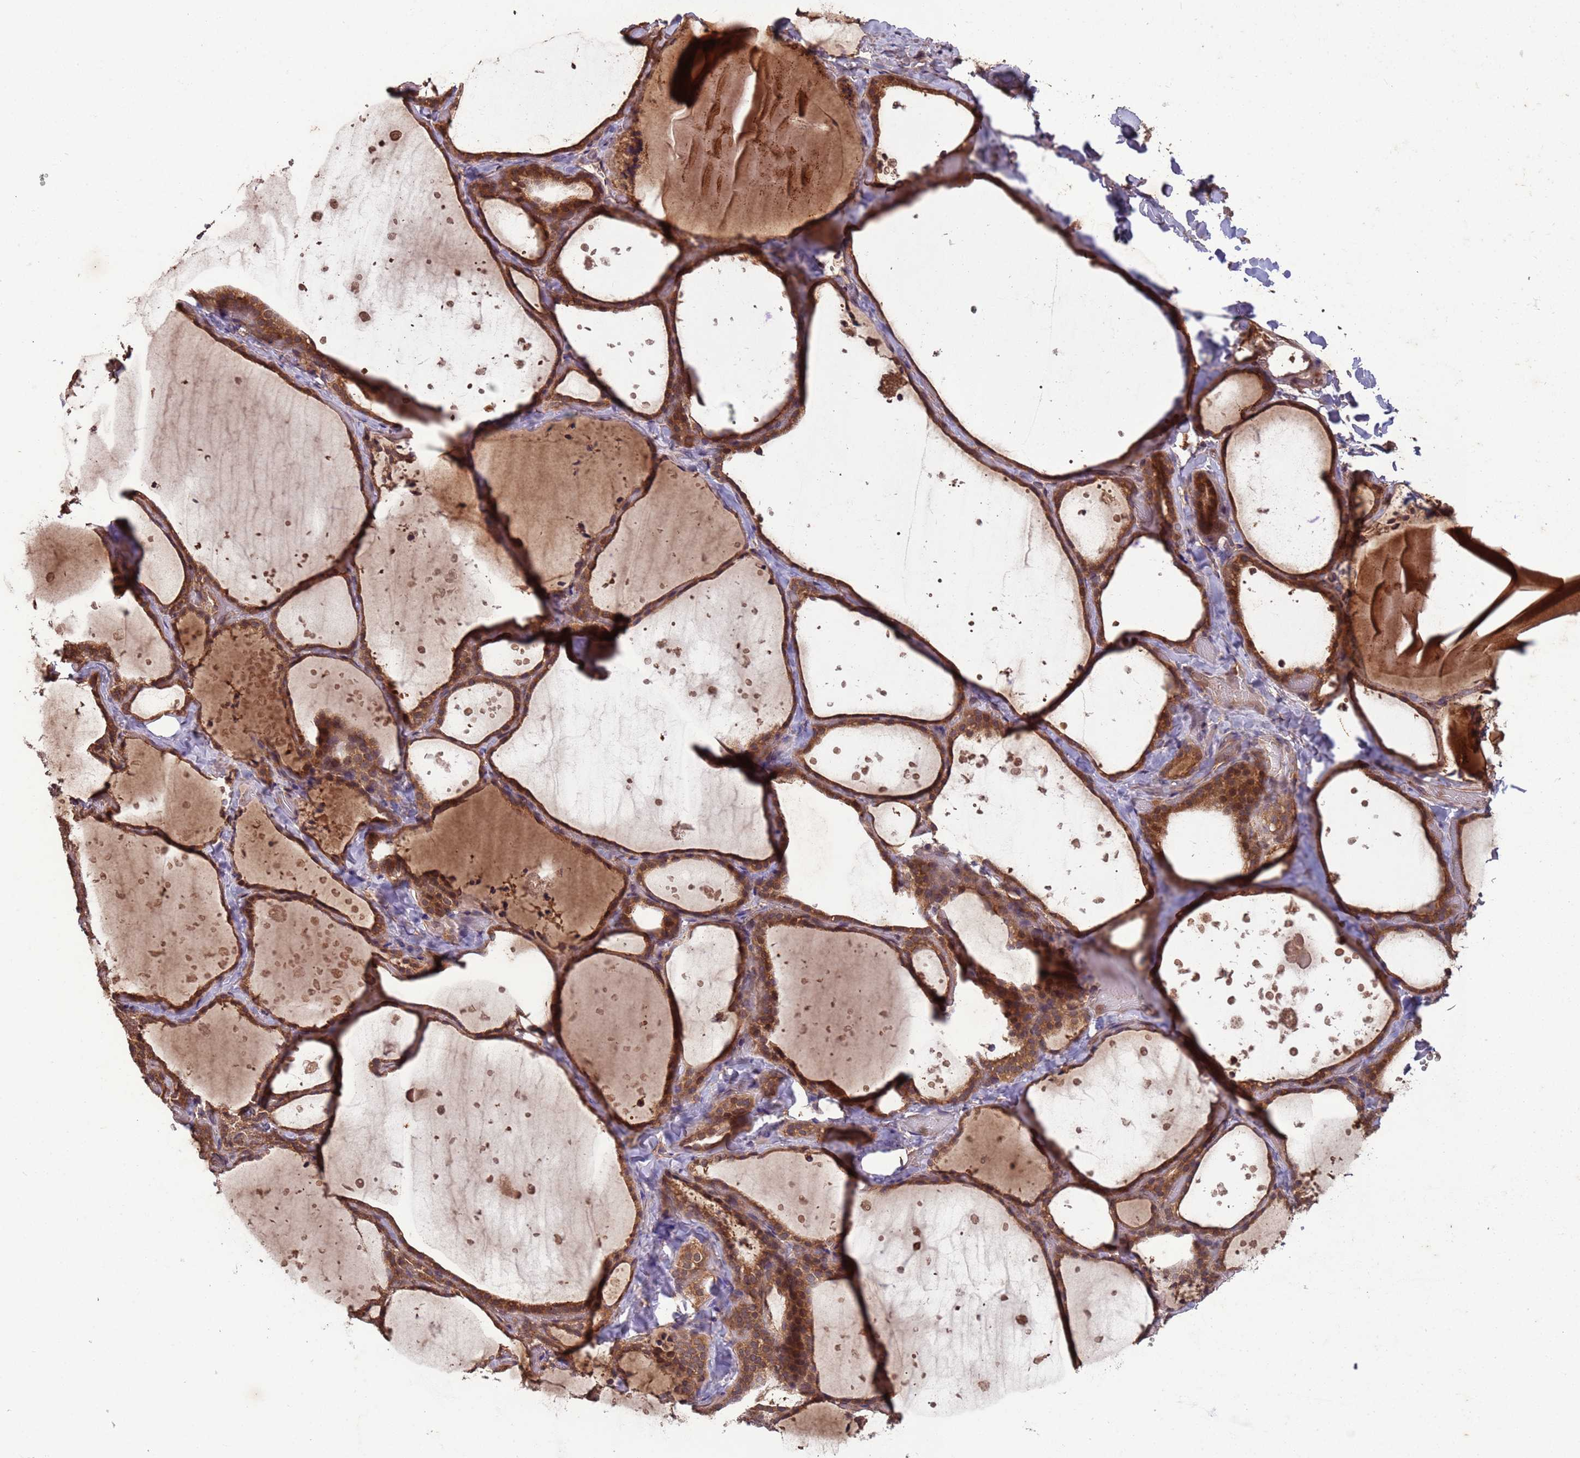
{"staining": {"intensity": "moderate", "quantity": ">75%", "location": "cytoplasmic/membranous"}, "tissue": "thyroid gland", "cell_type": "Glandular cells", "image_type": "normal", "snomed": [{"axis": "morphology", "description": "Normal tissue, NOS"}, {"axis": "topography", "description": "Thyroid gland"}], "caption": "A medium amount of moderate cytoplasmic/membranous expression is appreciated in approximately >75% of glandular cells in normal thyroid gland.", "gene": "ERI1", "patient": {"sex": "female", "age": 44}}